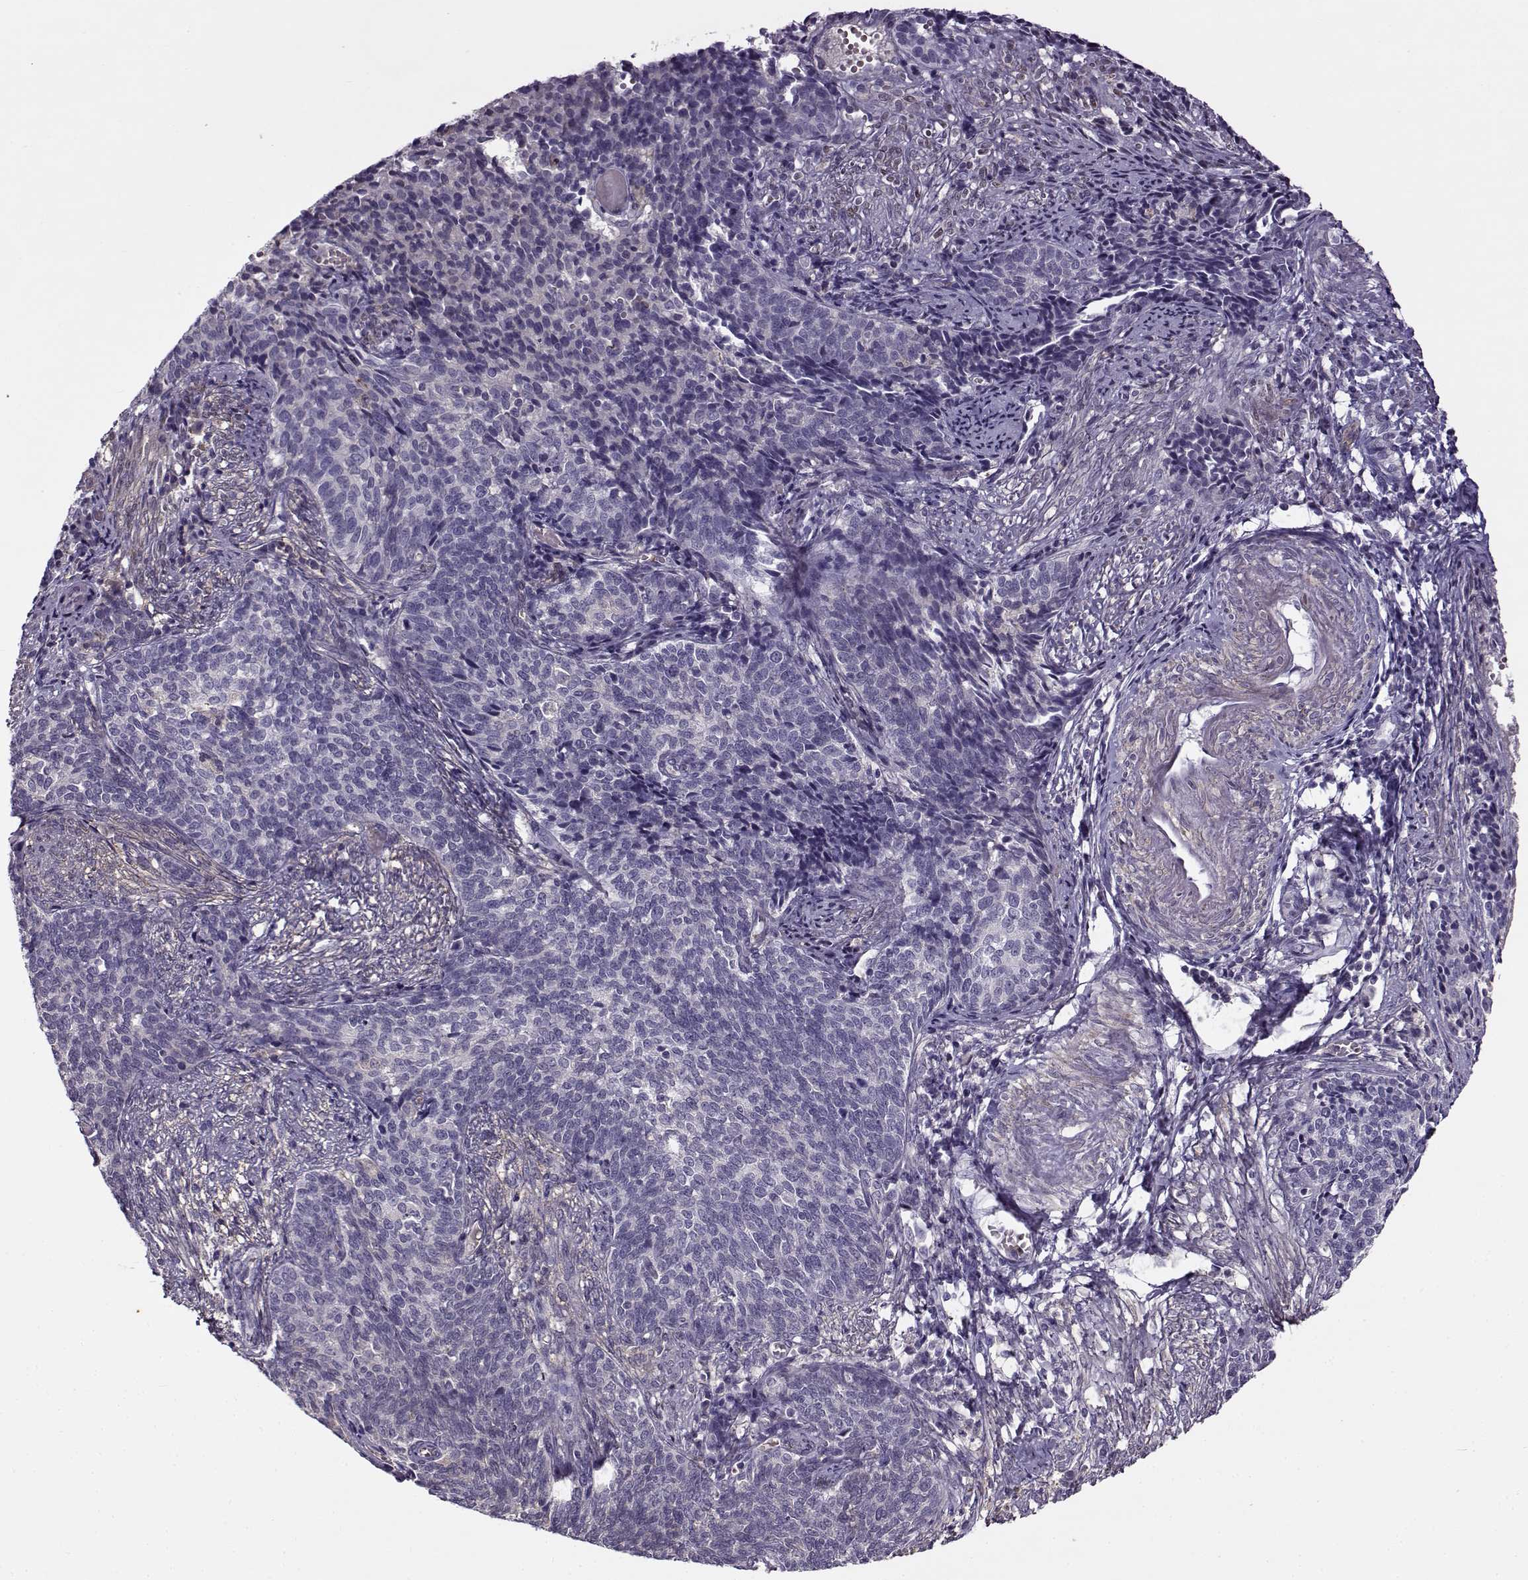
{"staining": {"intensity": "negative", "quantity": "none", "location": "none"}, "tissue": "cervical cancer", "cell_type": "Tumor cells", "image_type": "cancer", "snomed": [{"axis": "morphology", "description": "Squamous cell carcinoma, NOS"}, {"axis": "topography", "description": "Cervix"}], "caption": "Photomicrograph shows no significant protein positivity in tumor cells of cervical cancer.", "gene": "UCP3", "patient": {"sex": "female", "age": 39}}